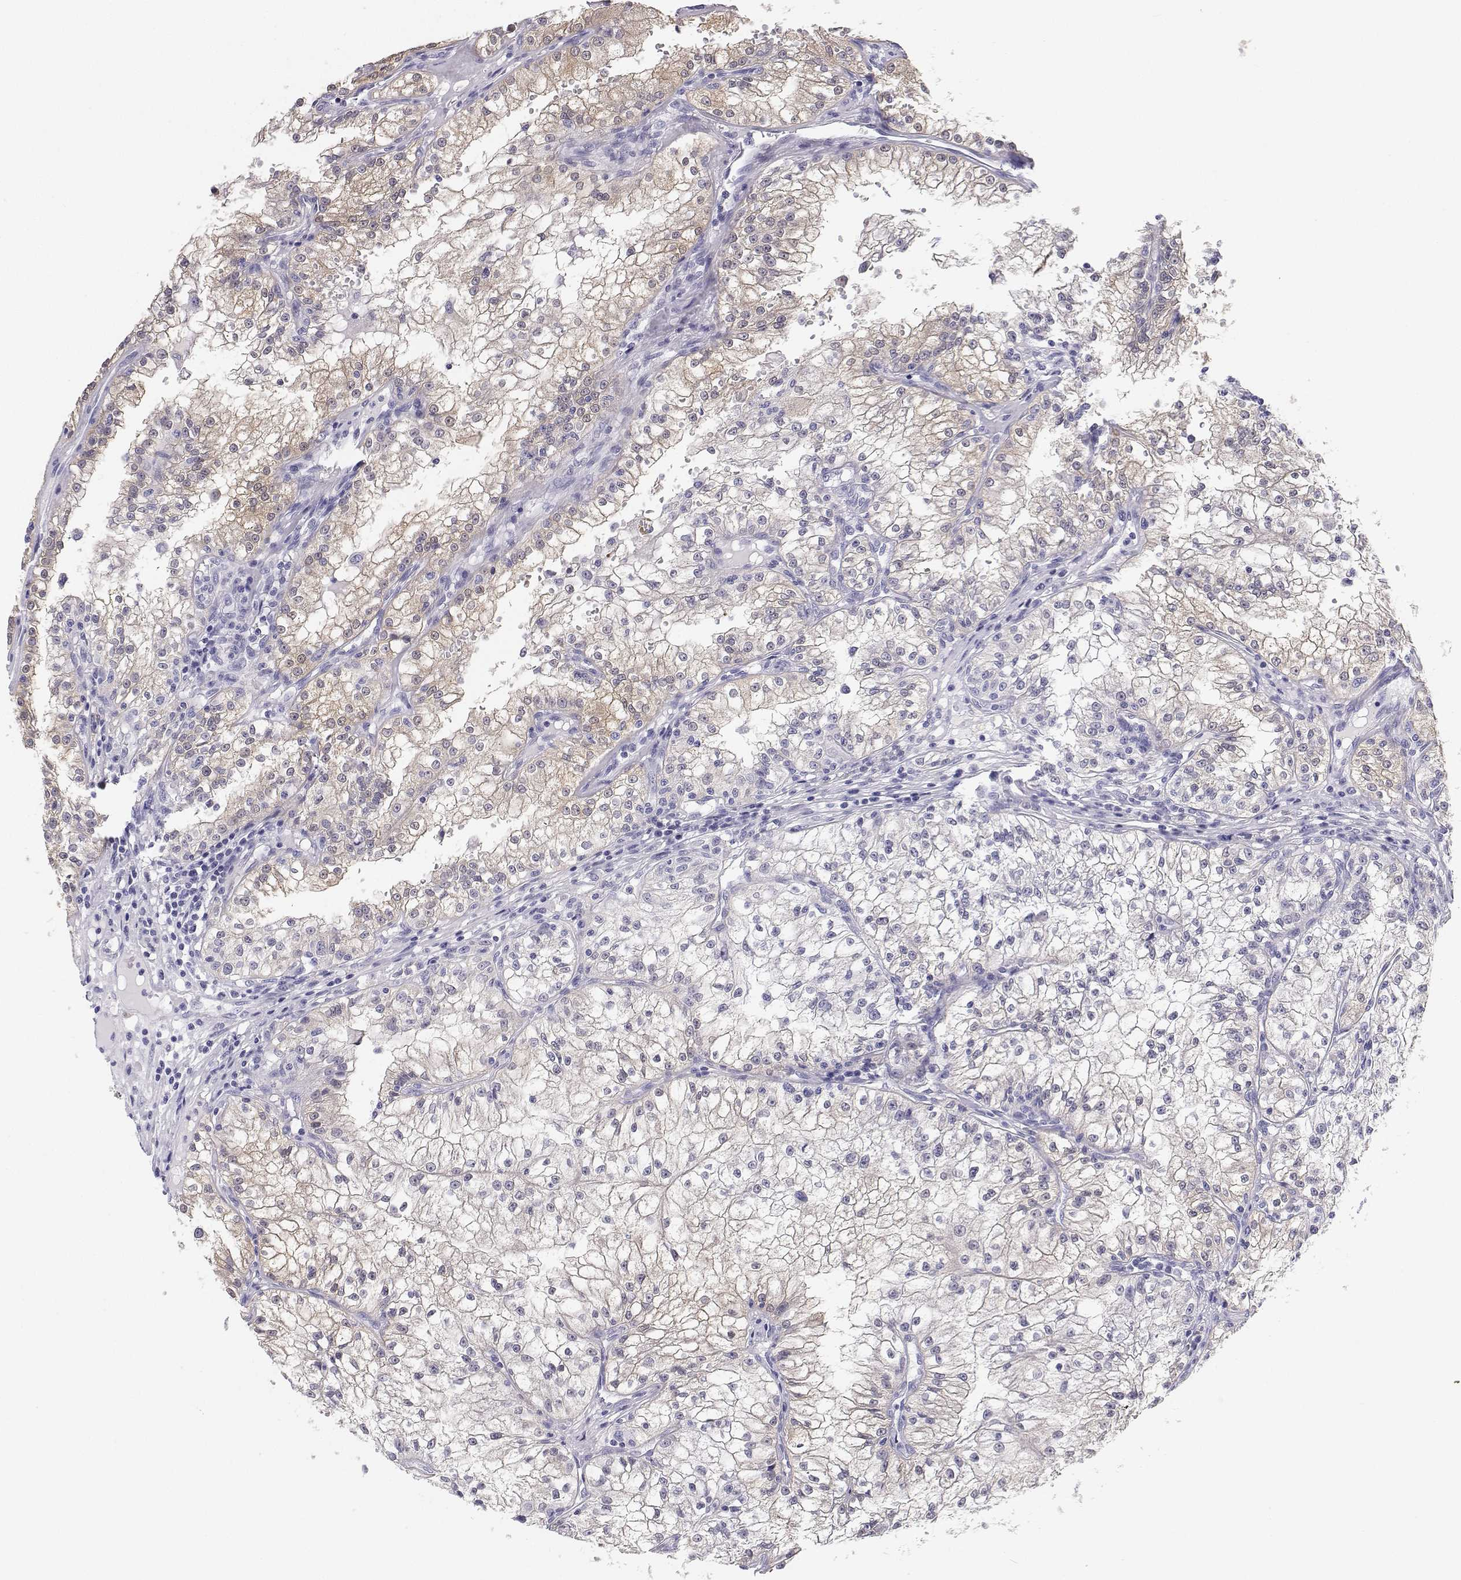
{"staining": {"intensity": "weak", "quantity": "25%-75%", "location": "cytoplasmic/membranous"}, "tissue": "renal cancer", "cell_type": "Tumor cells", "image_type": "cancer", "snomed": [{"axis": "morphology", "description": "Adenocarcinoma, NOS"}, {"axis": "topography", "description": "Kidney"}], "caption": "DAB immunohistochemical staining of renal adenocarcinoma reveals weak cytoplasmic/membranous protein positivity in about 25%-75% of tumor cells.", "gene": "BHMT", "patient": {"sex": "male", "age": 36}}